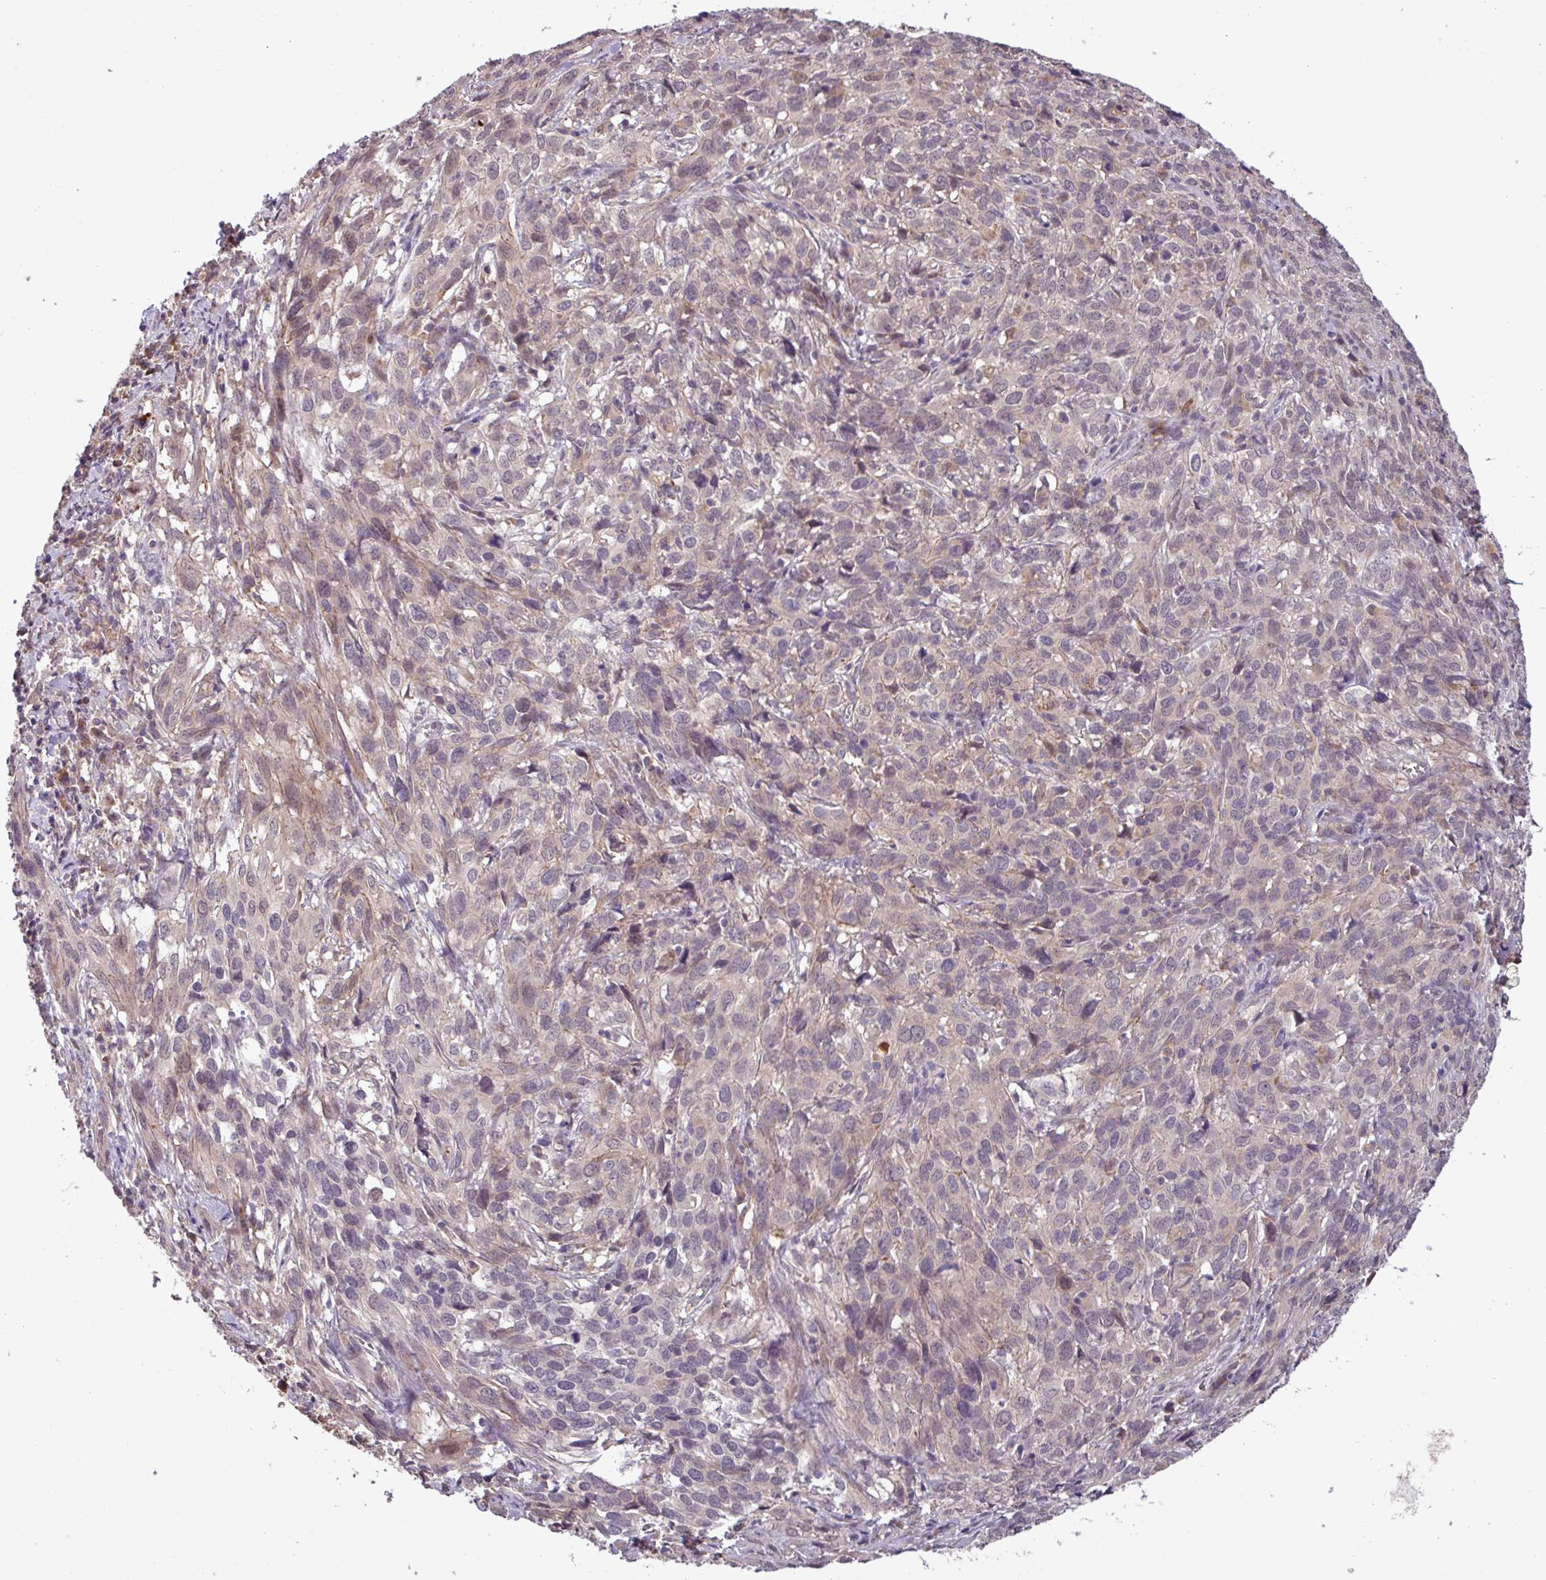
{"staining": {"intensity": "weak", "quantity": "<25%", "location": "cytoplasmic/membranous,nuclear"}, "tissue": "cervical cancer", "cell_type": "Tumor cells", "image_type": "cancer", "snomed": [{"axis": "morphology", "description": "Squamous cell carcinoma, NOS"}, {"axis": "topography", "description": "Cervix"}], "caption": "Immunohistochemistry micrograph of neoplastic tissue: human squamous cell carcinoma (cervical) stained with DAB reveals no significant protein positivity in tumor cells.", "gene": "NOB1", "patient": {"sex": "female", "age": 51}}